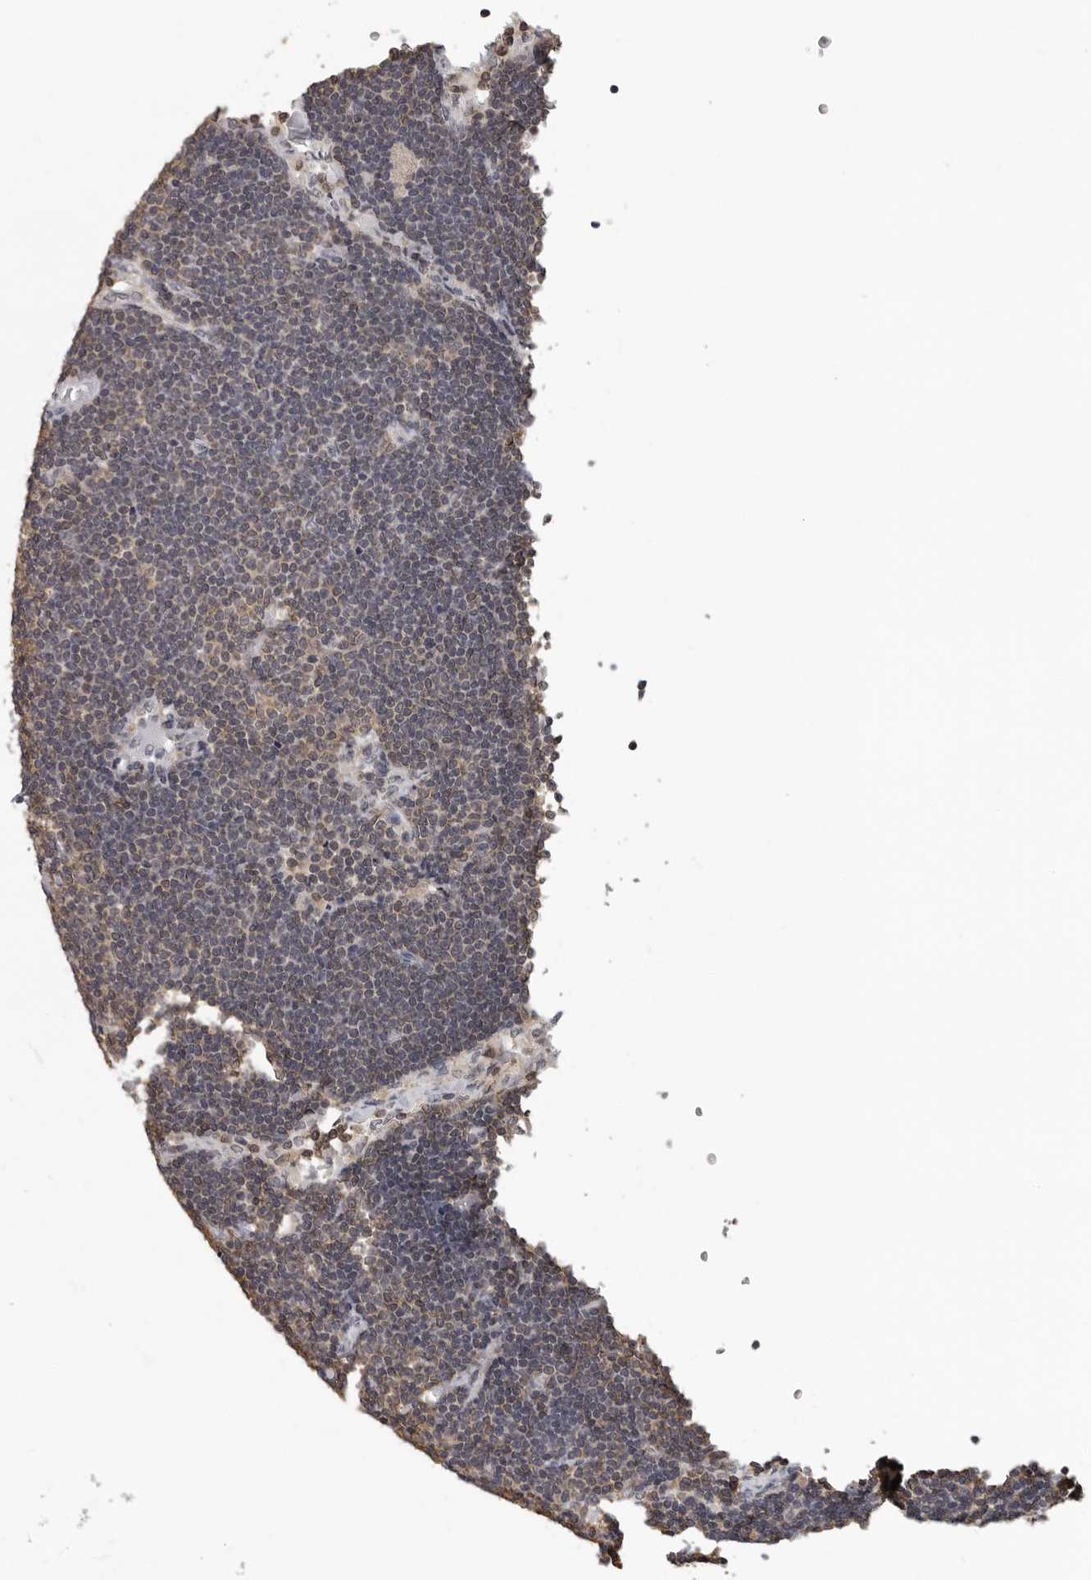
{"staining": {"intensity": "moderate", "quantity": ">75%", "location": "cytoplasmic/membranous"}, "tissue": "lymph node", "cell_type": "Germinal center cells", "image_type": "normal", "snomed": [{"axis": "morphology", "description": "Normal tissue, NOS"}, {"axis": "topography", "description": "Lymph node"}], "caption": "A medium amount of moderate cytoplasmic/membranous positivity is identified in about >75% of germinal center cells in benign lymph node.", "gene": "HSPH1", "patient": {"sex": "male", "age": 63}}